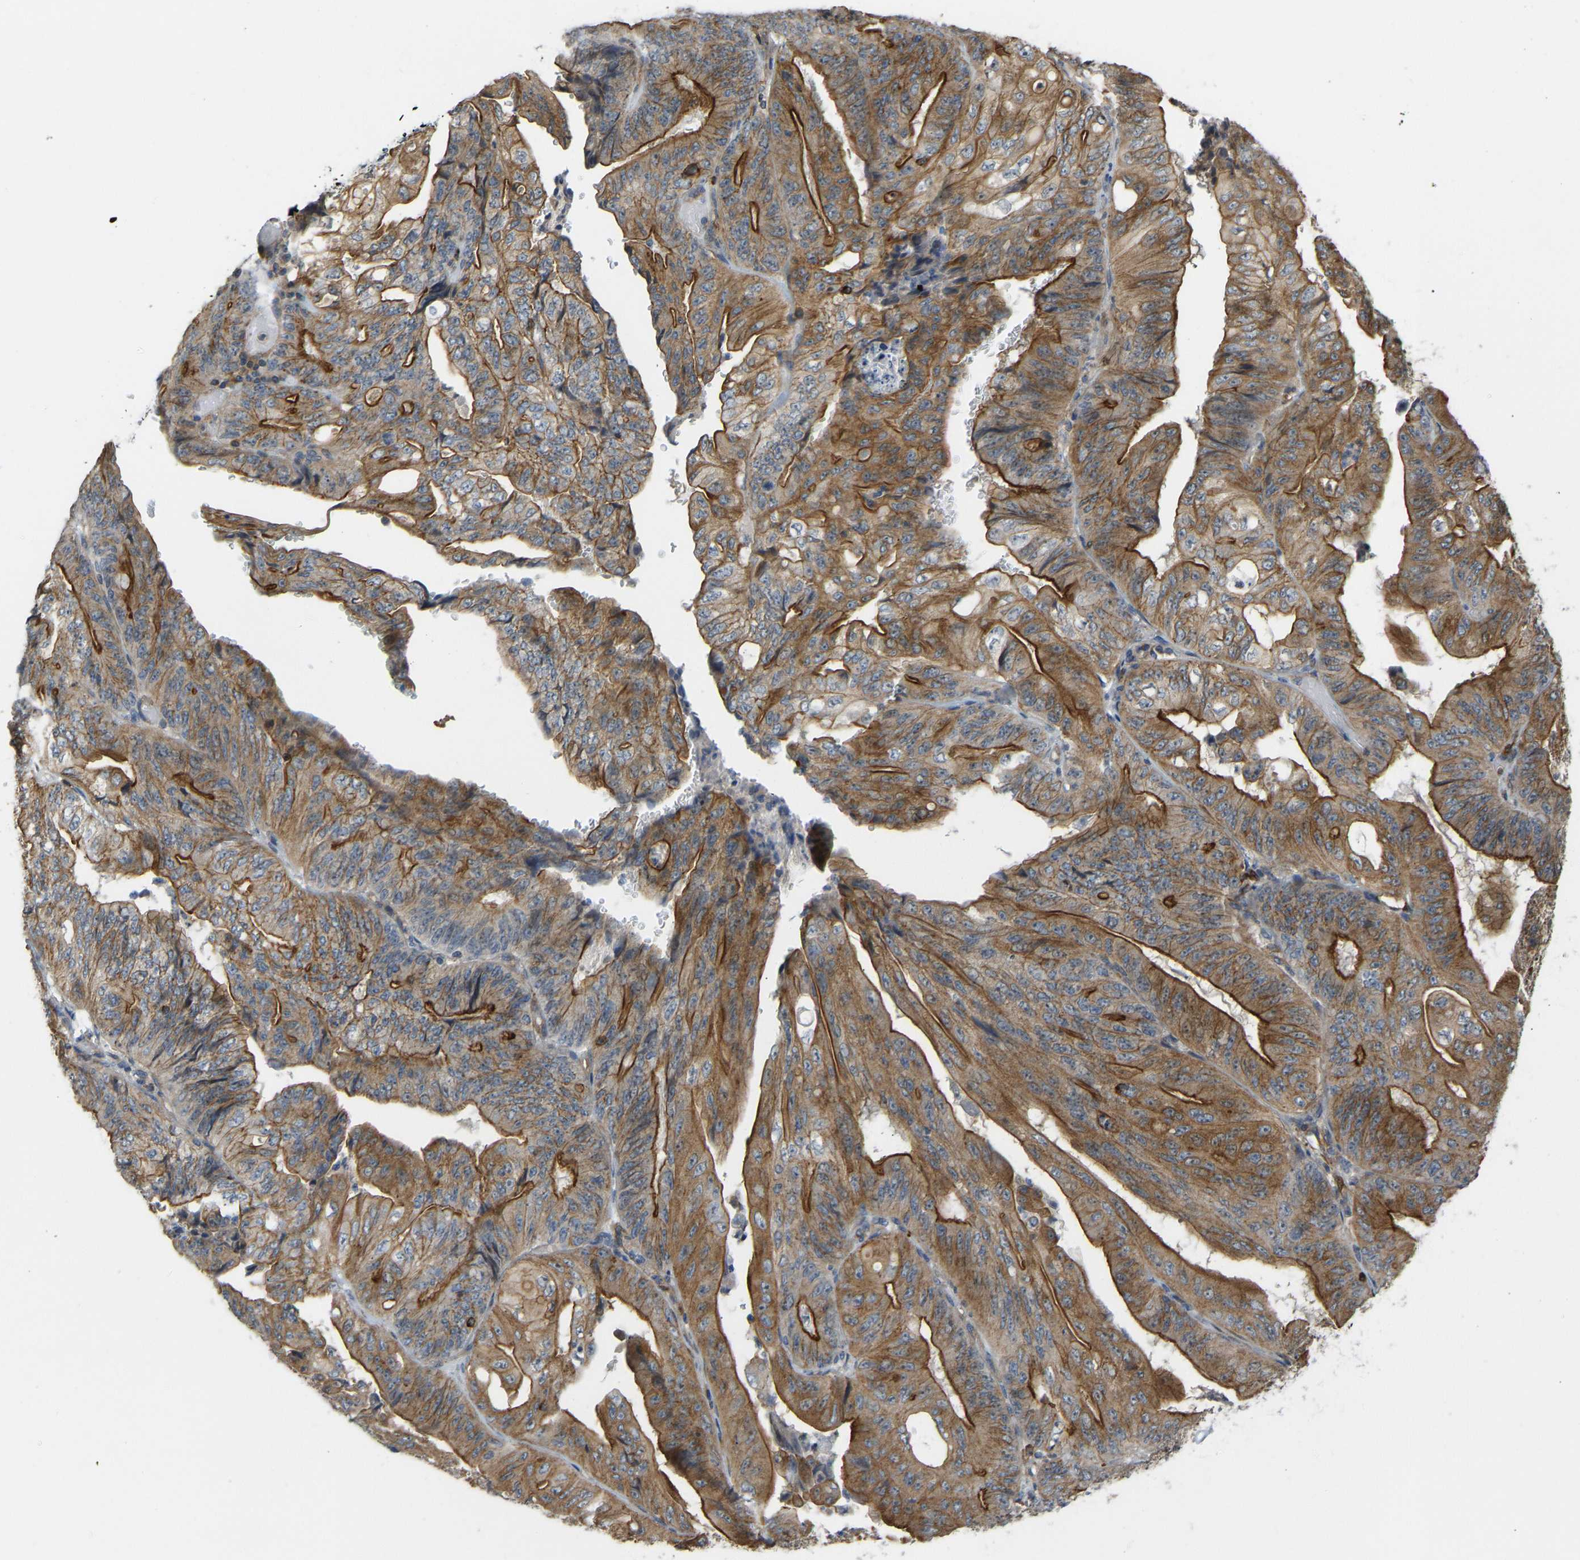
{"staining": {"intensity": "strong", "quantity": ">75%", "location": "cytoplasmic/membranous"}, "tissue": "stomach cancer", "cell_type": "Tumor cells", "image_type": "cancer", "snomed": [{"axis": "morphology", "description": "Adenocarcinoma, NOS"}, {"axis": "topography", "description": "Stomach"}], "caption": "The immunohistochemical stain labels strong cytoplasmic/membranous staining in tumor cells of stomach cancer tissue.", "gene": "KIAA1671", "patient": {"sex": "female", "age": 73}}